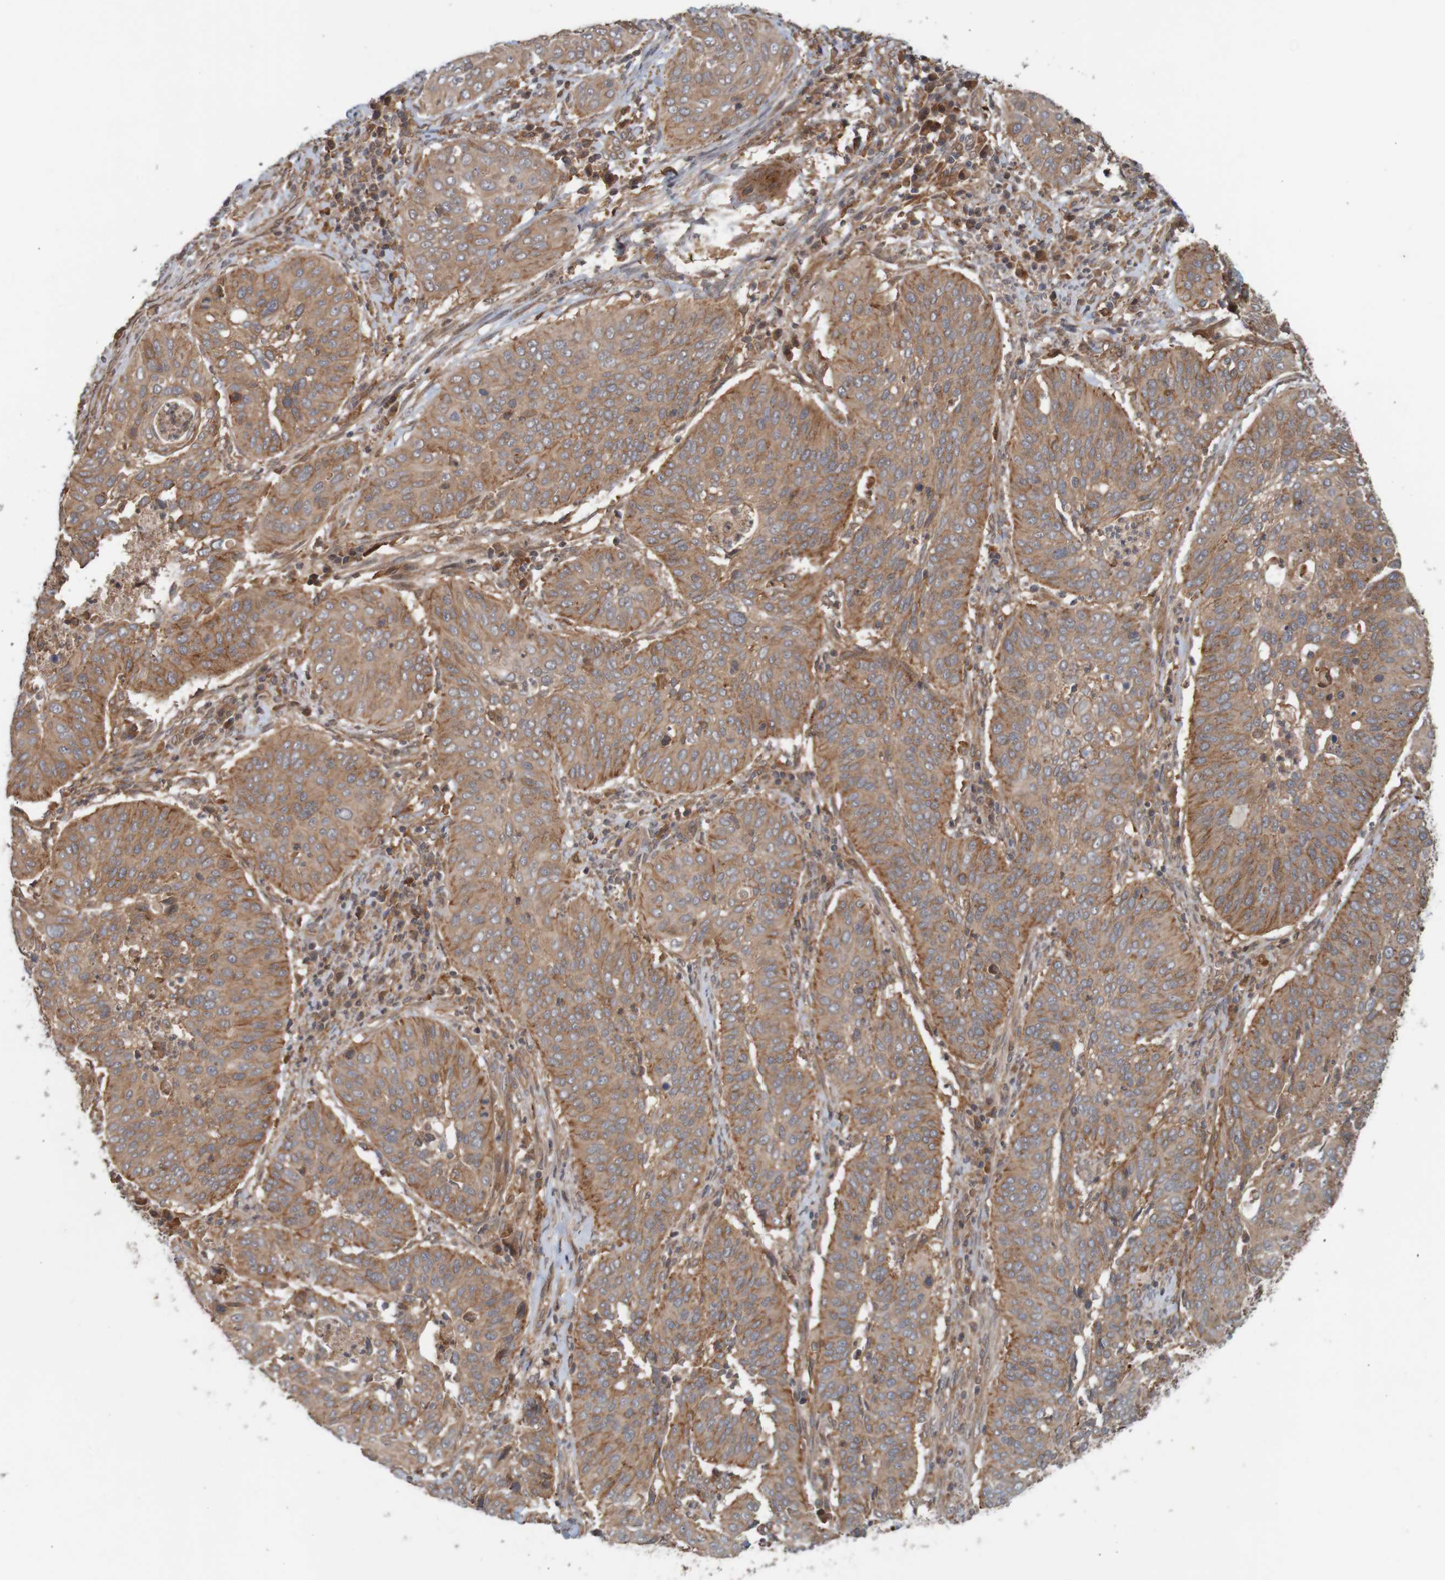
{"staining": {"intensity": "moderate", "quantity": ">75%", "location": "cytoplasmic/membranous"}, "tissue": "cervical cancer", "cell_type": "Tumor cells", "image_type": "cancer", "snomed": [{"axis": "morphology", "description": "Normal tissue, NOS"}, {"axis": "morphology", "description": "Squamous cell carcinoma, NOS"}, {"axis": "topography", "description": "Cervix"}], "caption": "High-power microscopy captured an immunohistochemistry micrograph of cervical squamous cell carcinoma, revealing moderate cytoplasmic/membranous positivity in approximately >75% of tumor cells.", "gene": "ARHGEF11", "patient": {"sex": "female", "age": 39}}